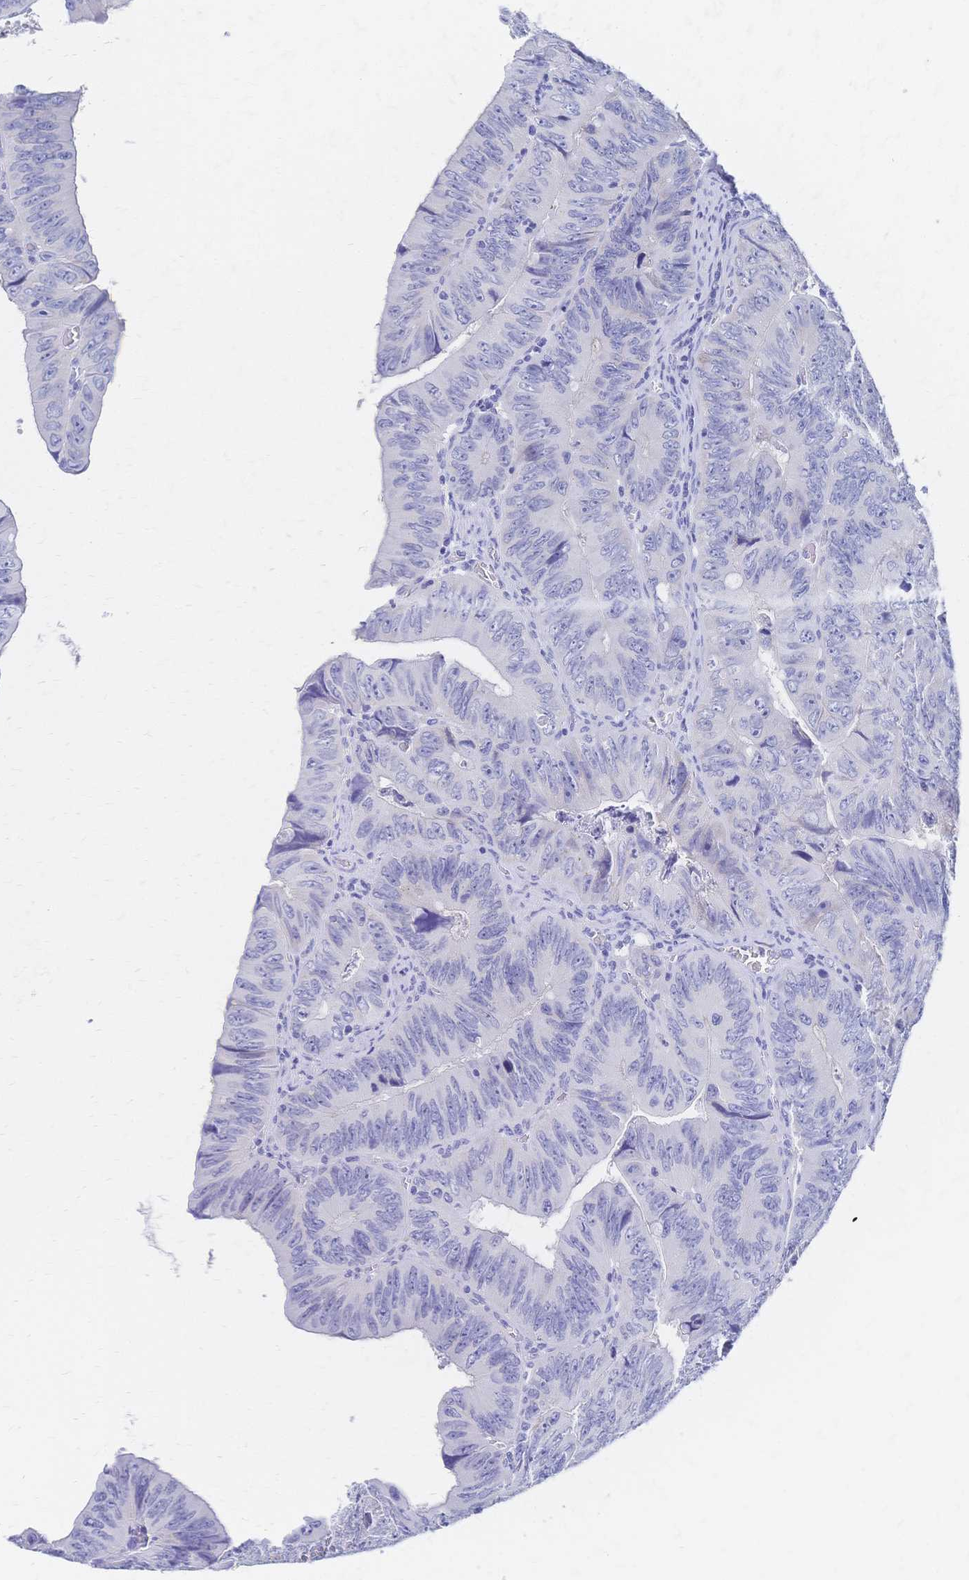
{"staining": {"intensity": "negative", "quantity": "none", "location": "none"}, "tissue": "colorectal cancer", "cell_type": "Tumor cells", "image_type": "cancer", "snomed": [{"axis": "morphology", "description": "Adenocarcinoma, NOS"}, {"axis": "topography", "description": "Colon"}], "caption": "Image shows no significant protein staining in tumor cells of adenocarcinoma (colorectal).", "gene": "SLC5A1", "patient": {"sex": "female", "age": 84}}